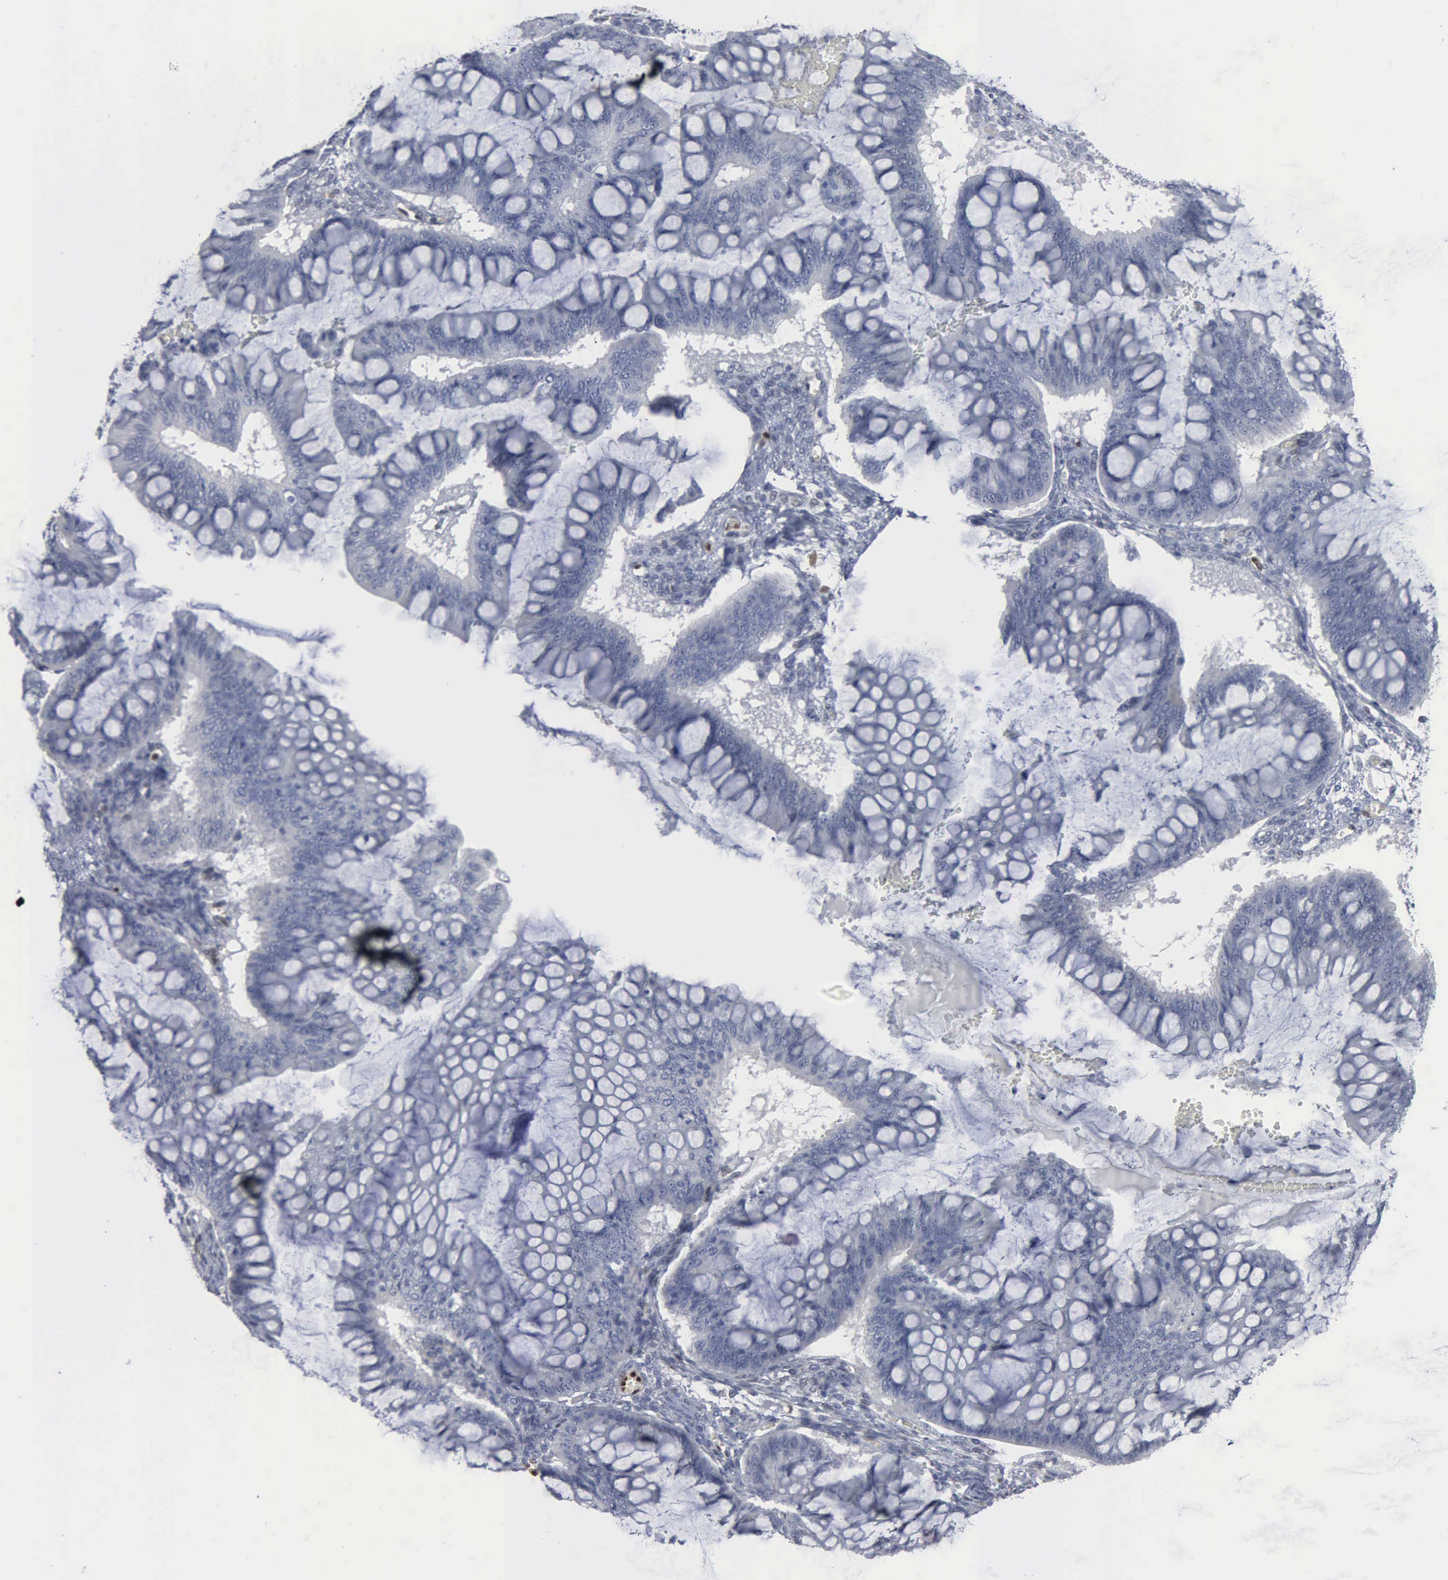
{"staining": {"intensity": "negative", "quantity": "none", "location": "none"}, "tissue": "ovarian cancer", "cell_type": "Tumor cells", "image_type": "cancer", "snomed": [{"axis": "morphology", "description": "Cystadenocarcinoma, mucinous, NOS"}, {"axis": "topography", "description": "Ovary"}], "caption": "Histopathology image shows no protein staining in tumor cells of mucinous cystadenocarcinoma (ovarian) tissue.", "gene": "FGF2", "patient": {"sex": "female", "age": 73}}